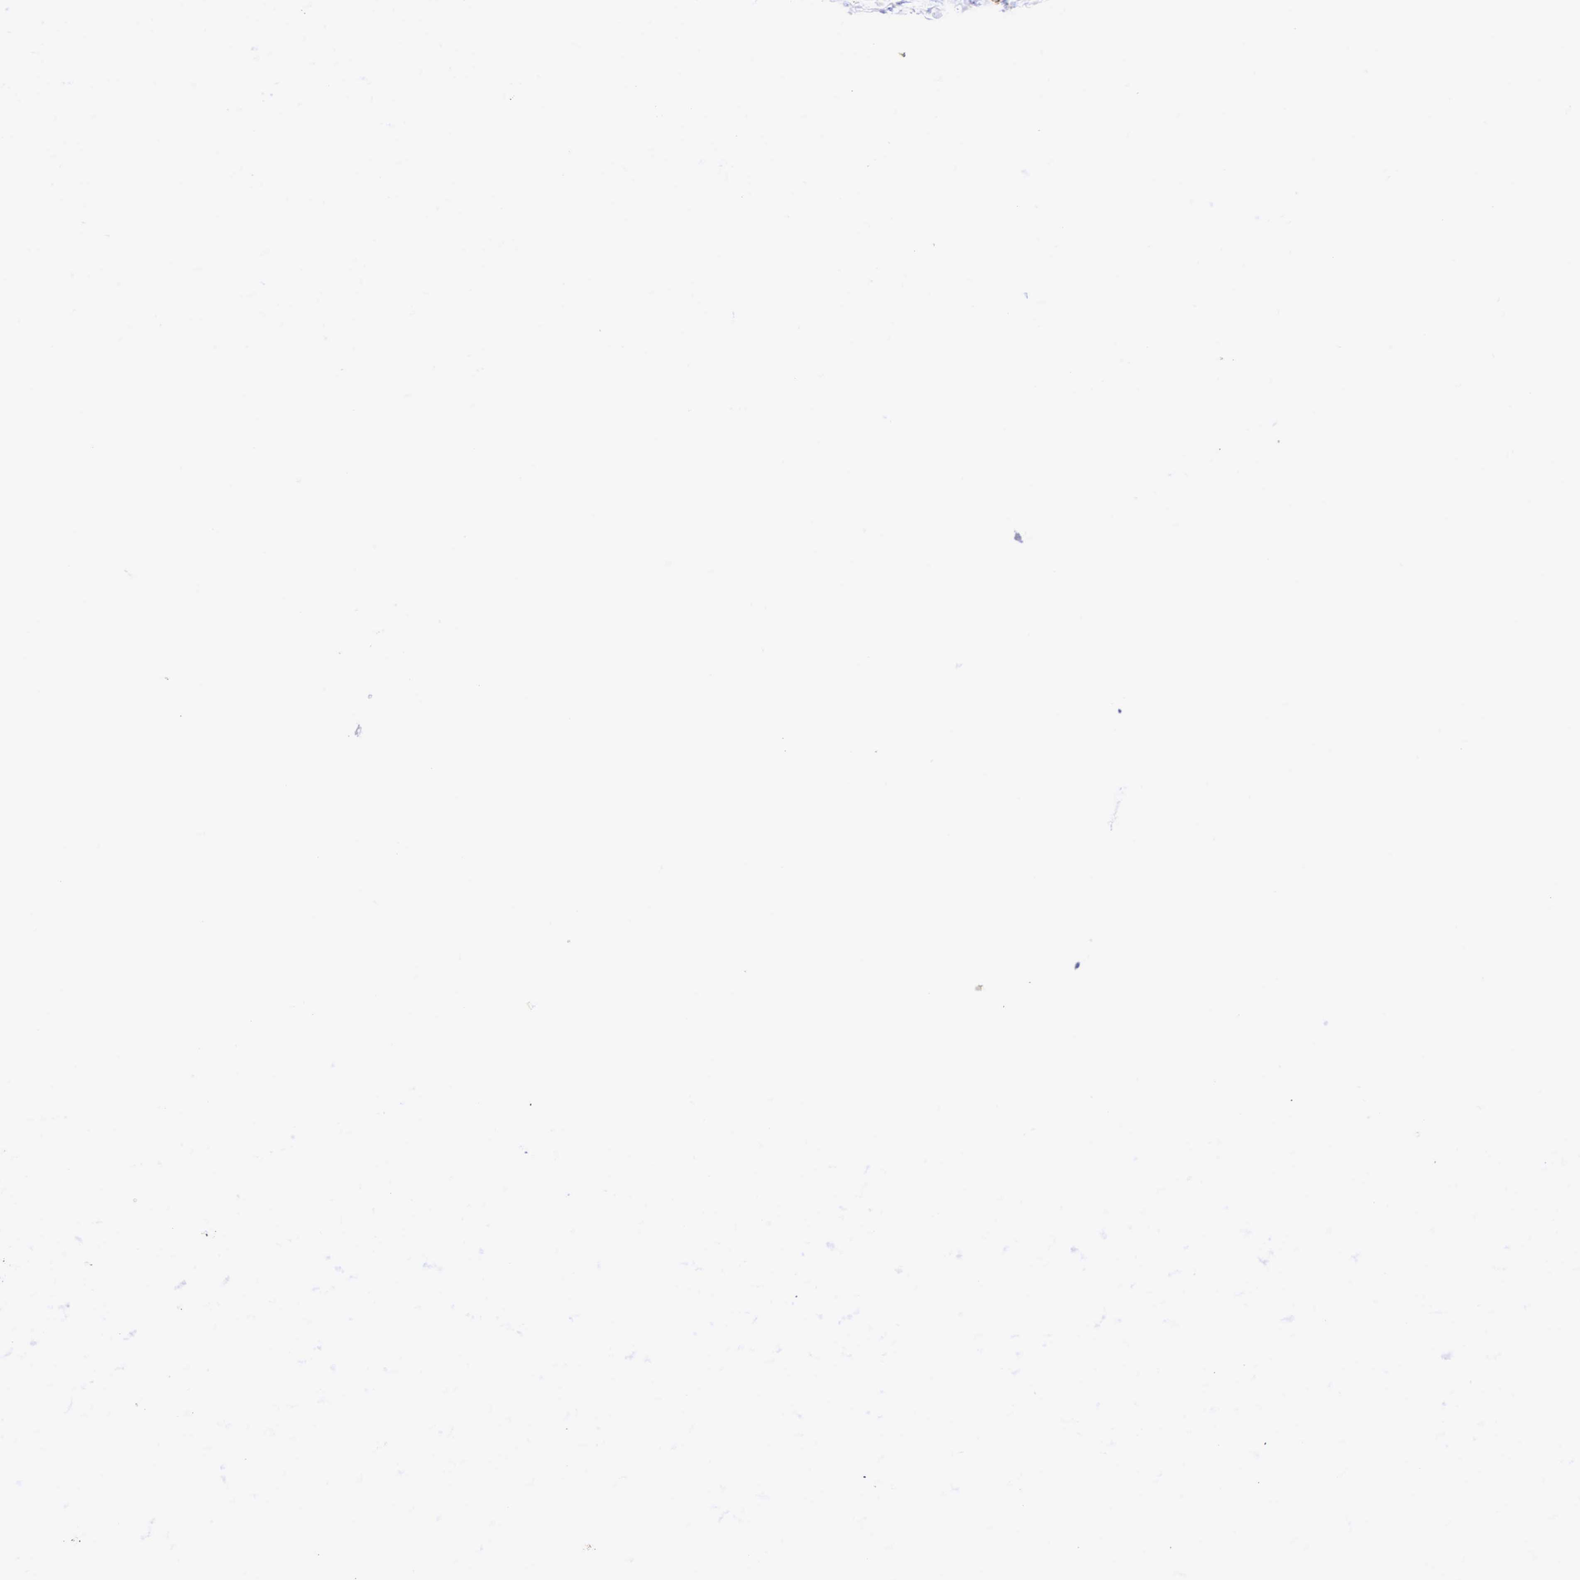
{"staining": {"intensity": "negative", "quantity": "none", "location": "none"}, "tissue": "skin cancer", "cell_type": "Tumor cells", "image_type": "cancer", "snomed": [{"axis": "morphology", "description": "Squamous cell carcinoma, NOS"}, {"axis": "topography", "description": "Skin"}, {"axis": "topography", "description": "Anal"}], "caption": "Immunohistochemical staining of skin cancer reveals no significant staining in tumor cells.", "gene": "CD1A", "patient": {"sex": "male", "age": 61}}